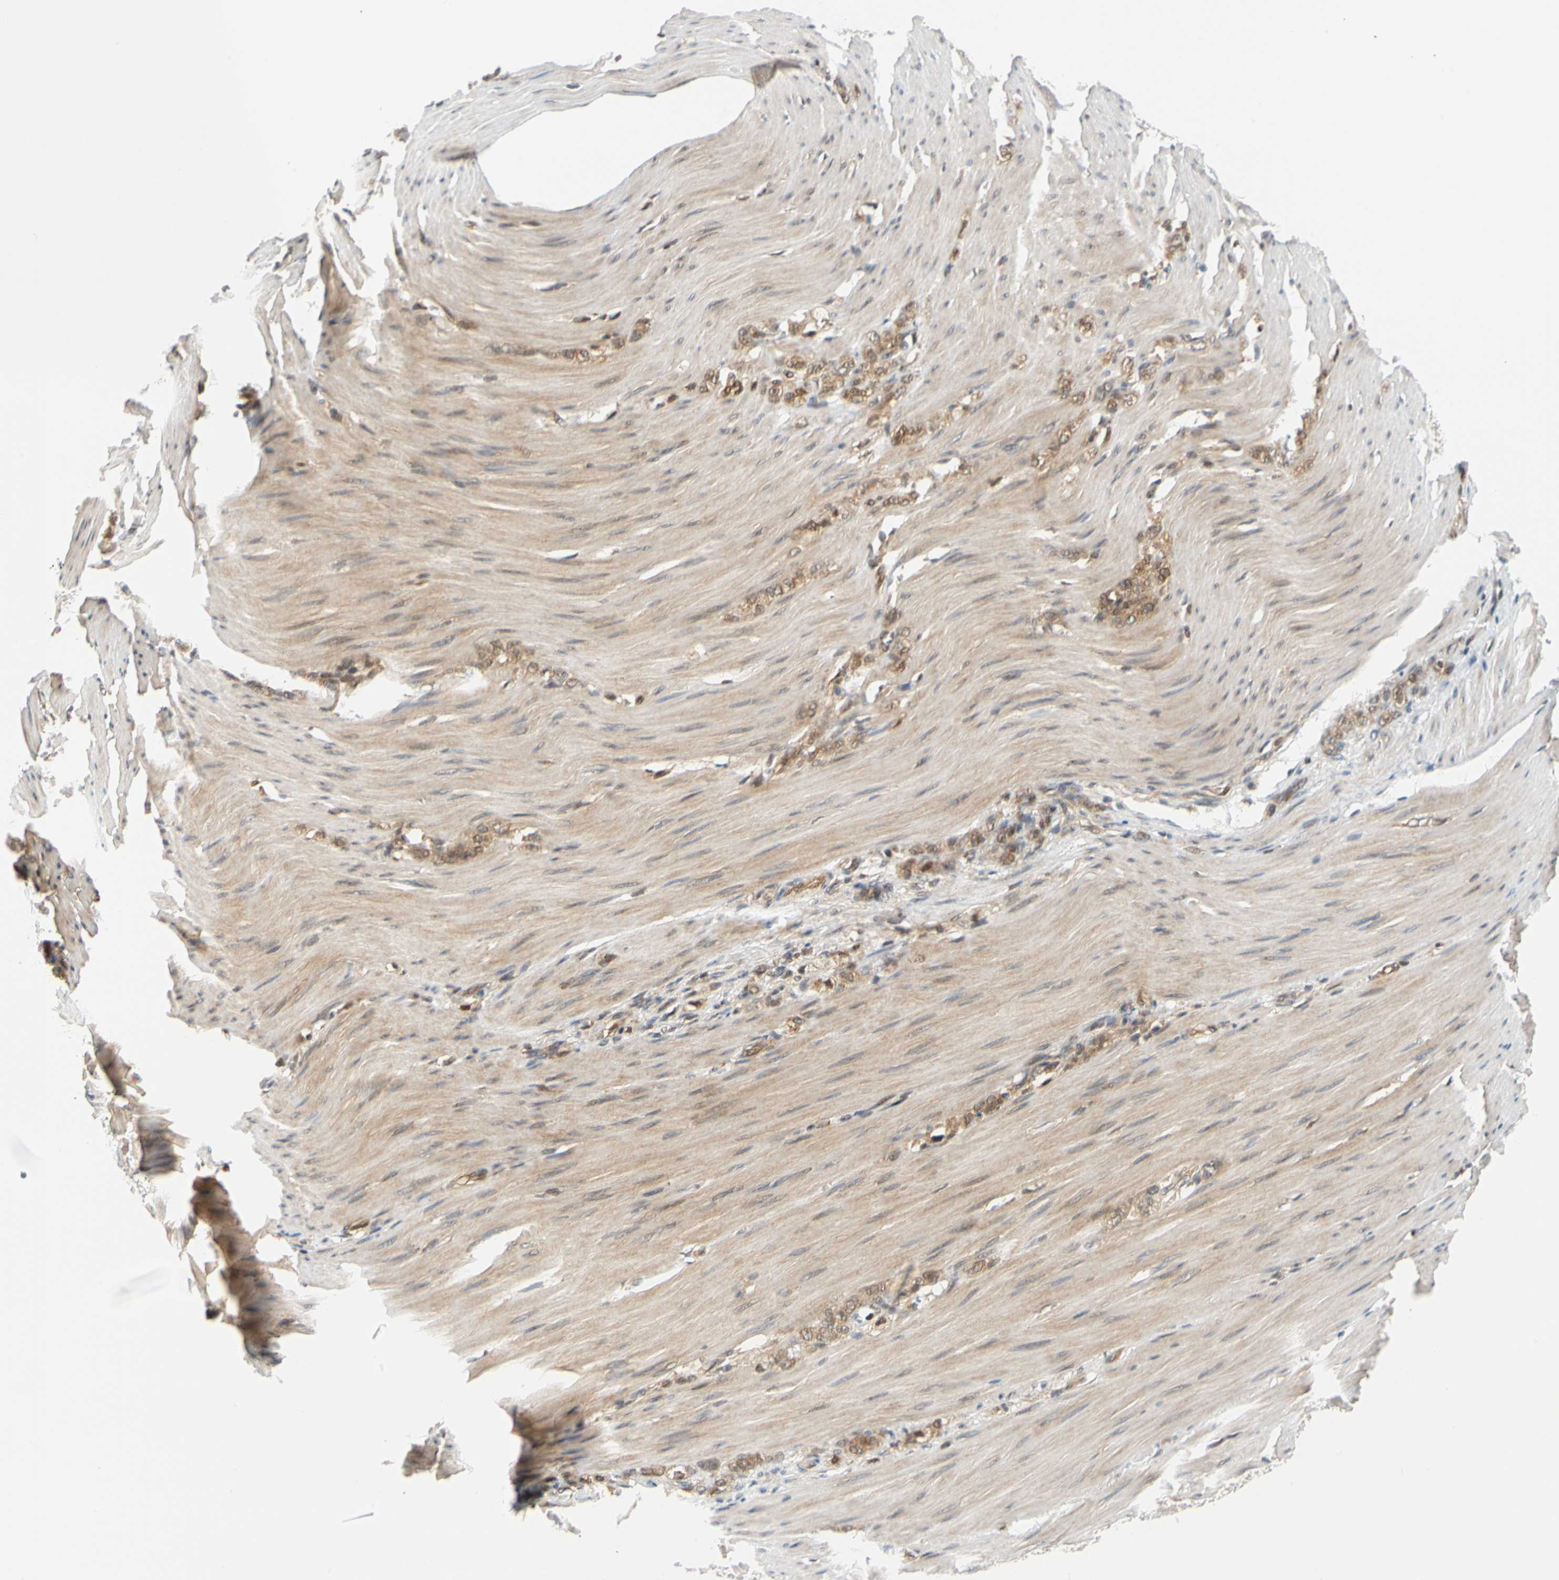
{"staining": {"intensity": "moderate", "quantity": ">75%", "location": "cytoplasmic/membranous"}, "tissue": "stomach cancer", "cell_type": "Tumor cells", "image_type": "cancer", "snomed": [{"axis": "morphology", "description": "Adenocarcinoma, NOS"}, {"axis": "topography", "description": "Stomach"}], "caption": "A micrograph of stomach adenocarcinoma stained for a protein demonstrates moderate cytoplasmic/membranous brown staining in tumor cells.", "gene": "MAPK9", "patient": {"sex": "male", "age": 82}}